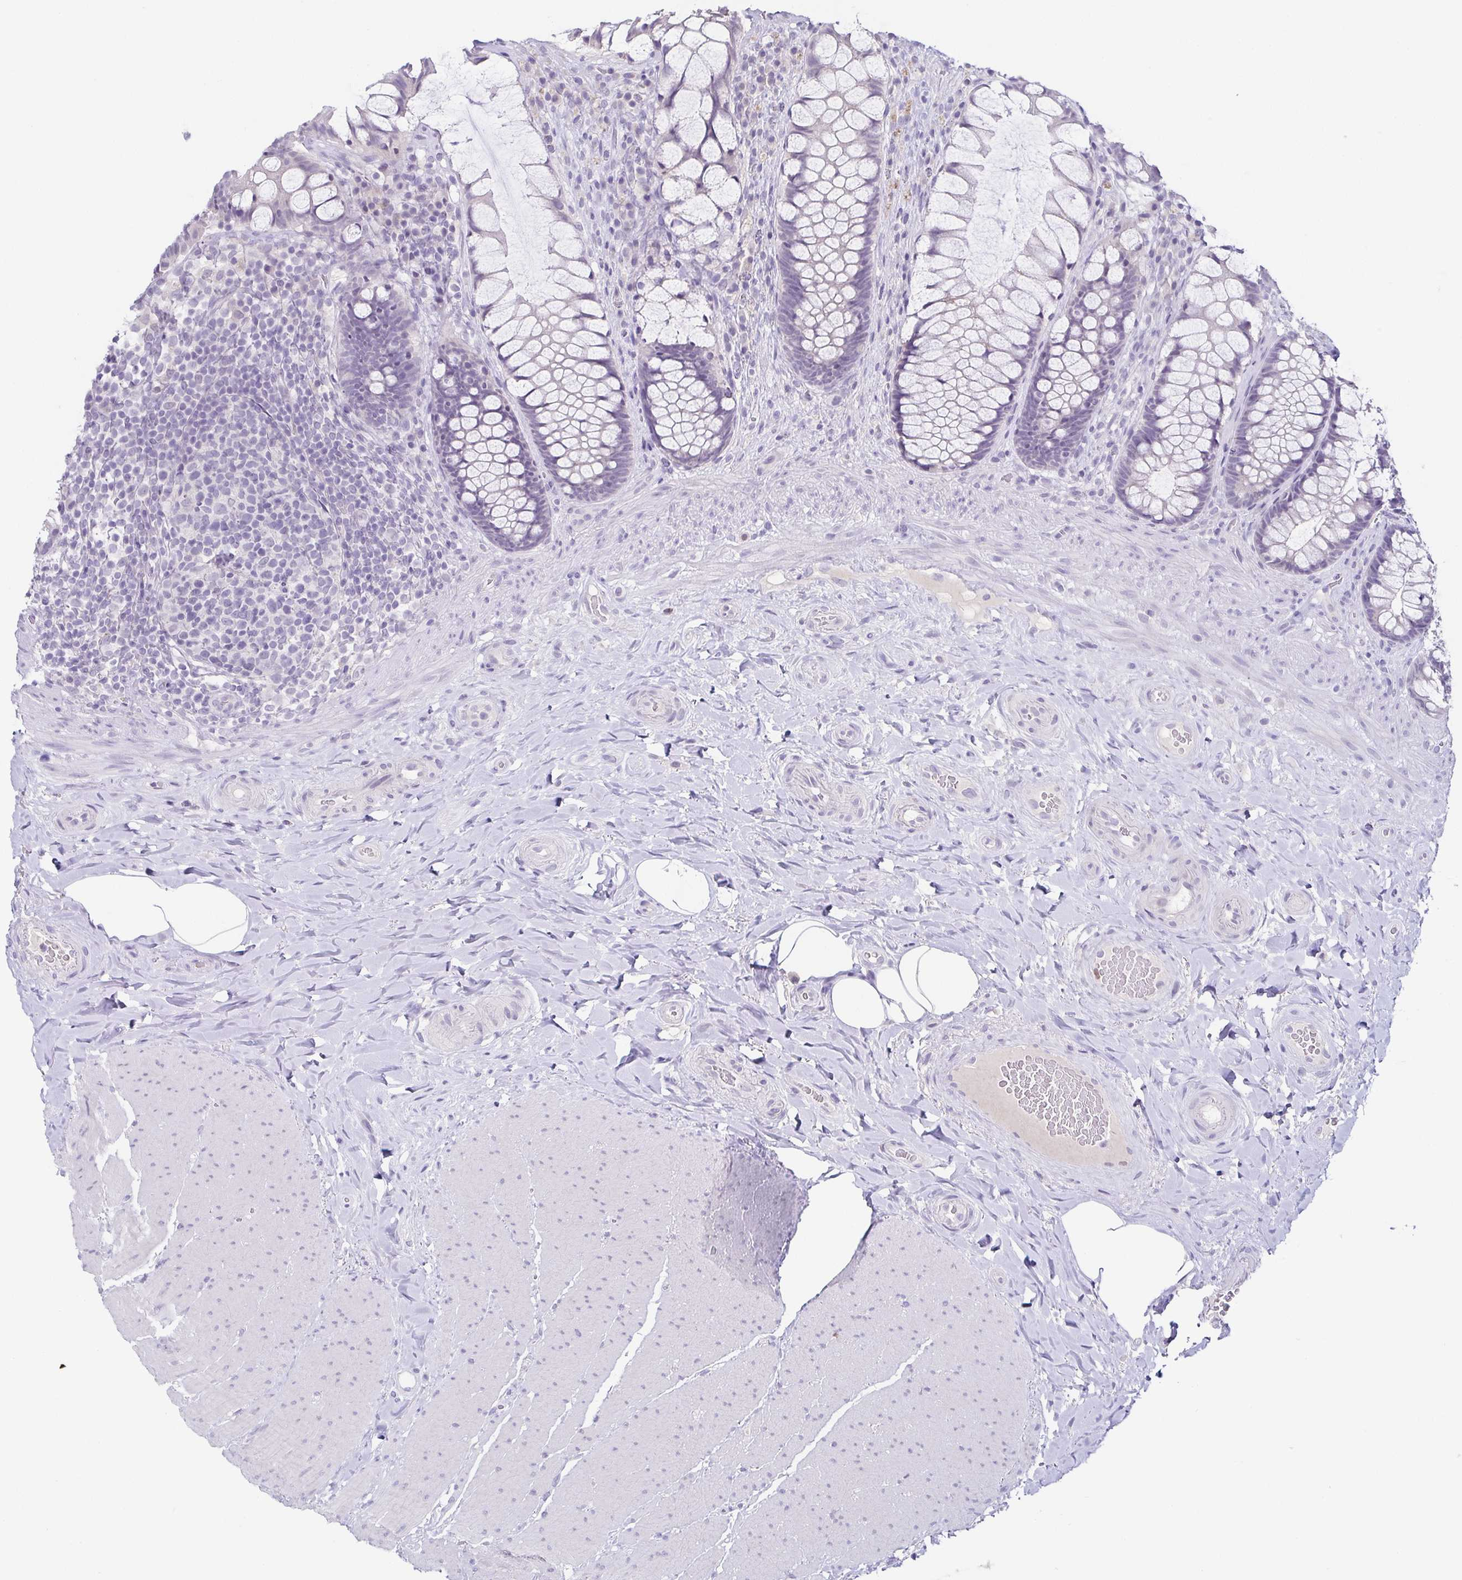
{"staining": {"intensity": "negative", "quantity": "none", "location": "none"}, "tissue": "rectum", "cell_type": "Glandular cells", "image_type": "normal", "snomed": [{"axis": "morphology", "description": "Normal tissue, NOS"}, {"axis": "topography", "description": "Rectum"}], "caption": "This micrograph is of unremarkable rectum stained with immunohistochemistry to label a protein in brown with the nuclei are counter-stained blue. There is no positivity in glandular cells. (DAB (3,3'-diaminobenzidine) IHC visualized using brightfield microscopy, high magnification).", "gene": "TP73", "patient": {"sex": "female", "age": 58}}